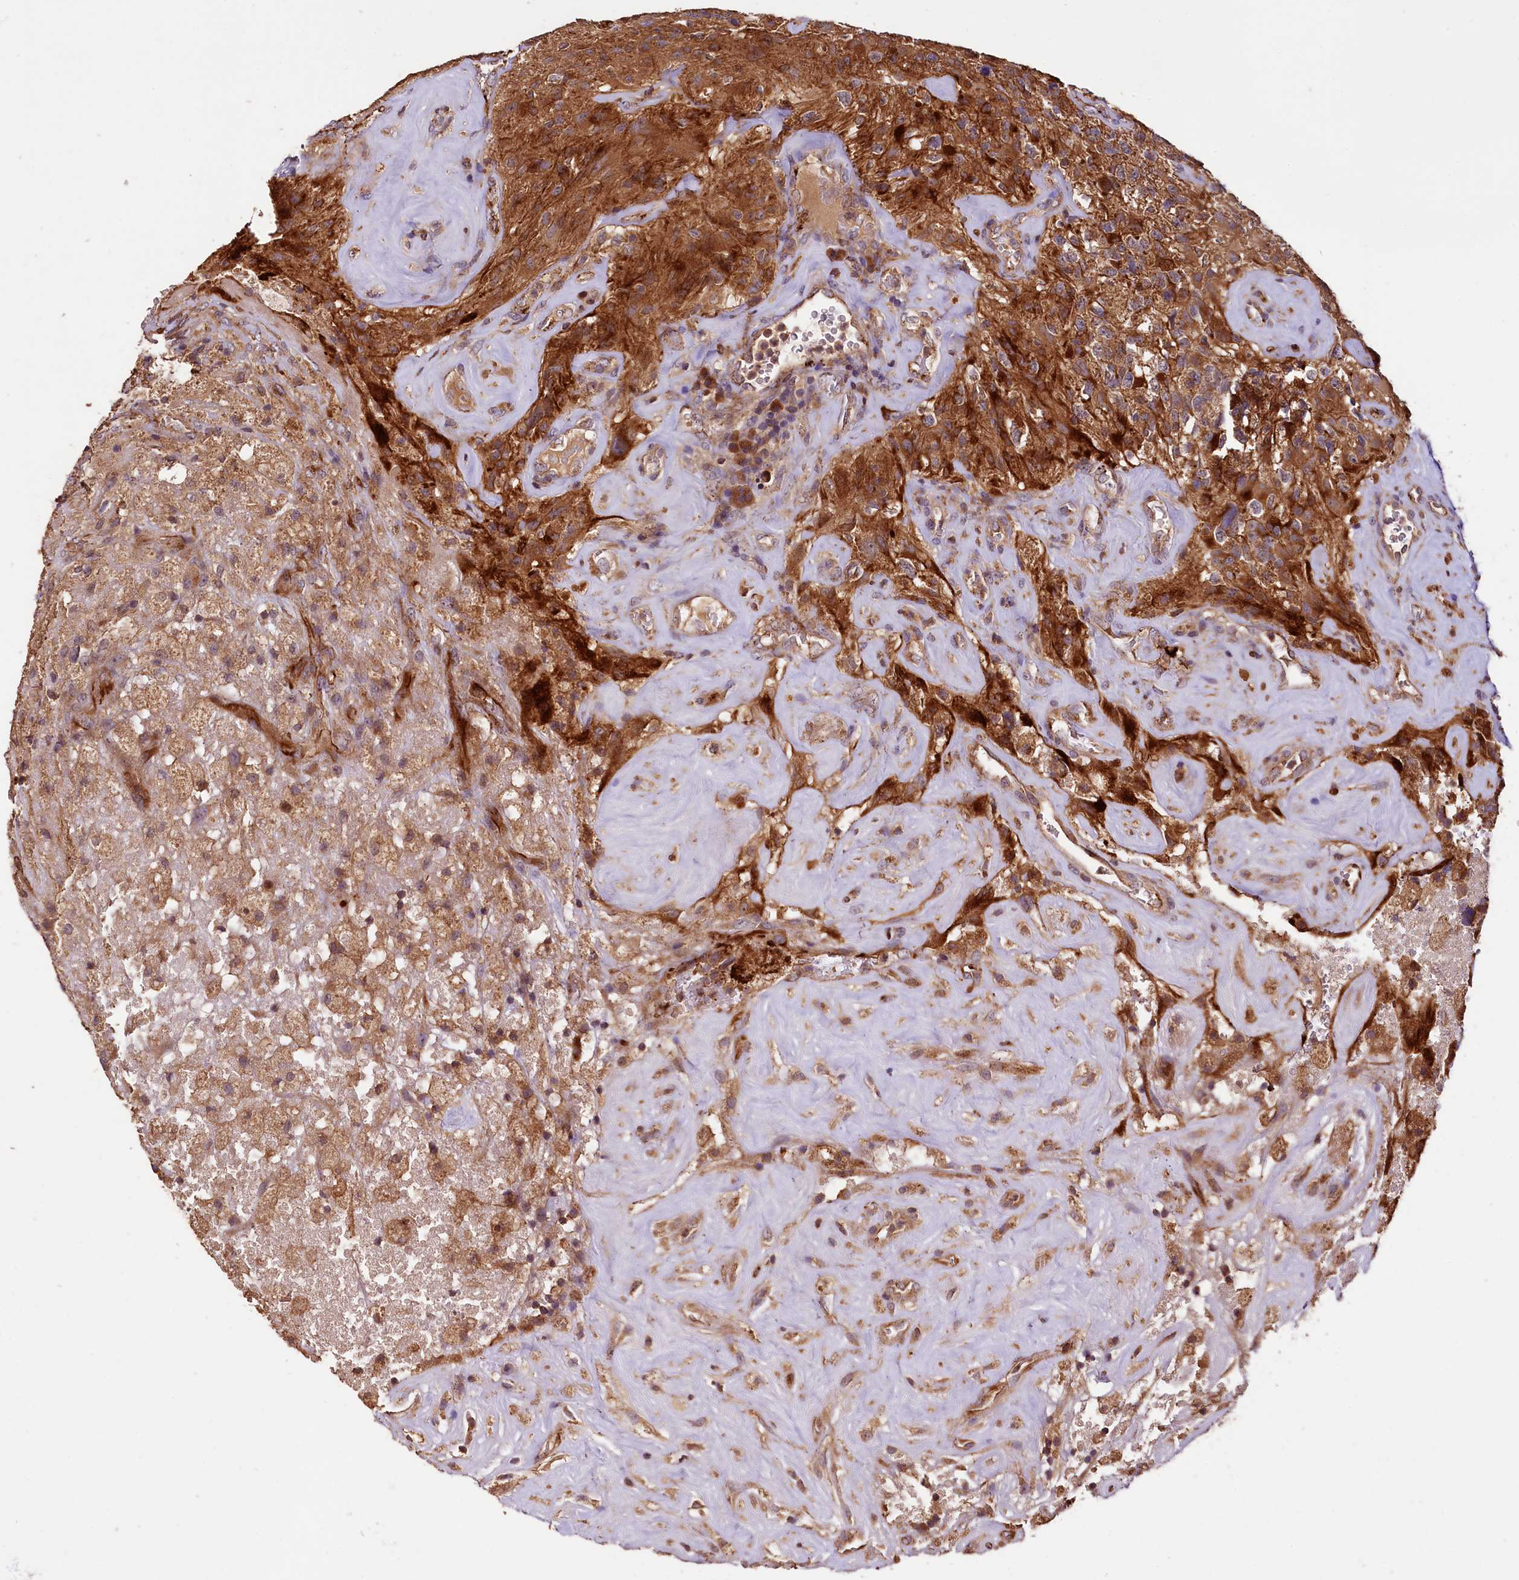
{"staining": {"intensity": "strong", "quantity": ">75%", "location": "cytoplasmic/membranous"}, "tissue": "glioma", "cell_type": "Tumor cells", "image_type": "cancer", "snomed": [{"axis": "morphology", "description": "Glioma, malignant, High grade"}, {"axis": "topography", "description": "Brain"}], "caption": "Immunohistochemistry photomicrograph of glioma stained for a protein (brown), which displays high levels of strong cytoplasmic/membranous positivity in about >75% of tumor cells.", "gene": "RASSF1", "patient": {"sex": "male", "age": 69}}